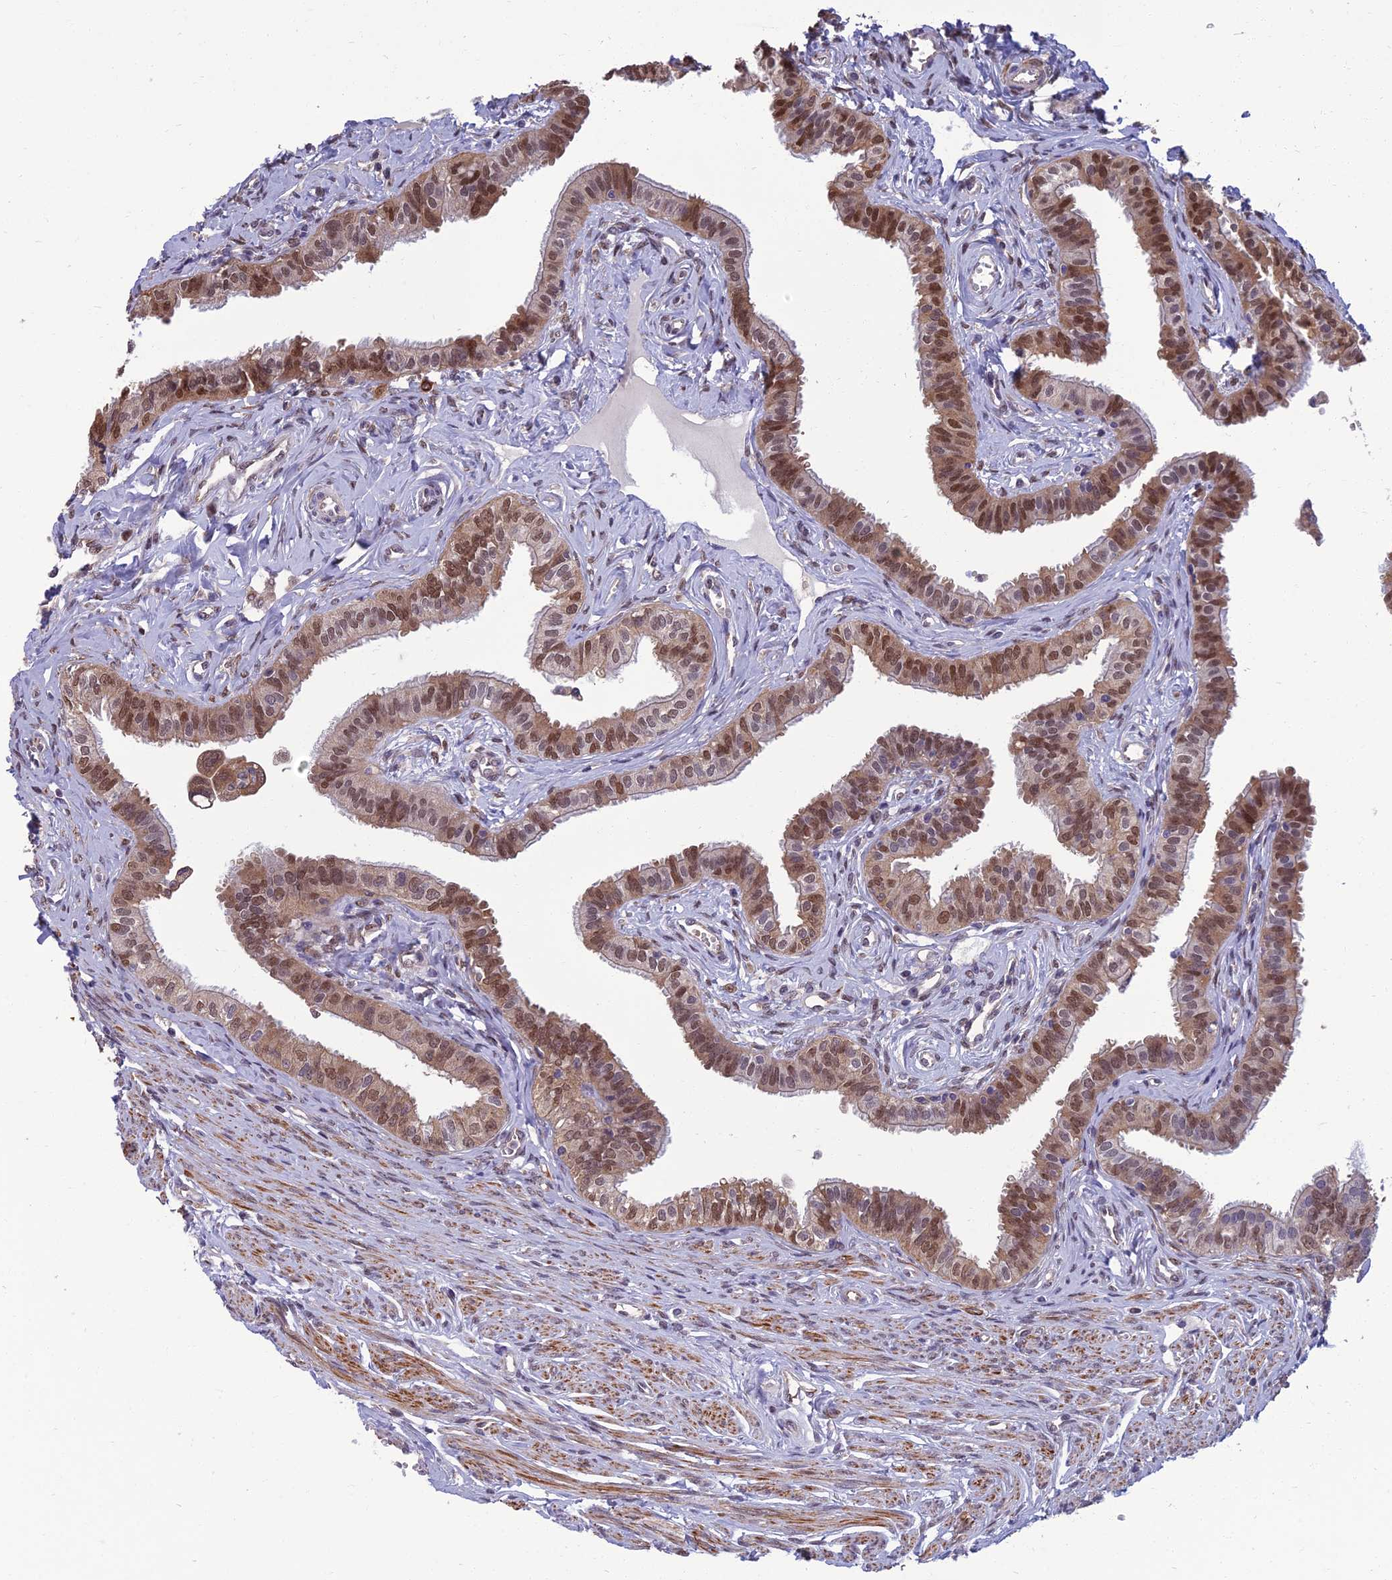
{"staining": {"intensity": "moderate", "quantity": ">75%", "location": "cytoplasmic/membranous,nuclear"}, "tissue": "fallopian tube", "cell_type": "Glandular cells", "image_type": "normal", "snomed": [{"axis": "morphology", "description": "Normal tissue, NOS"}, {"axis": "morphology", "description": "Carcinoma, NOS"}, {"axis": "topography", "description": "Fallopian tube"}, {"axis": "topography", "description": "Ovary"}], "caption": "Moderate cytoplasmic/membranous,nuclear expression is appreciated in about >75% of glandular cells in normal fallopian tube.", "gene": "NR4A3", "patient": {"sex": "female", "age": 59}}